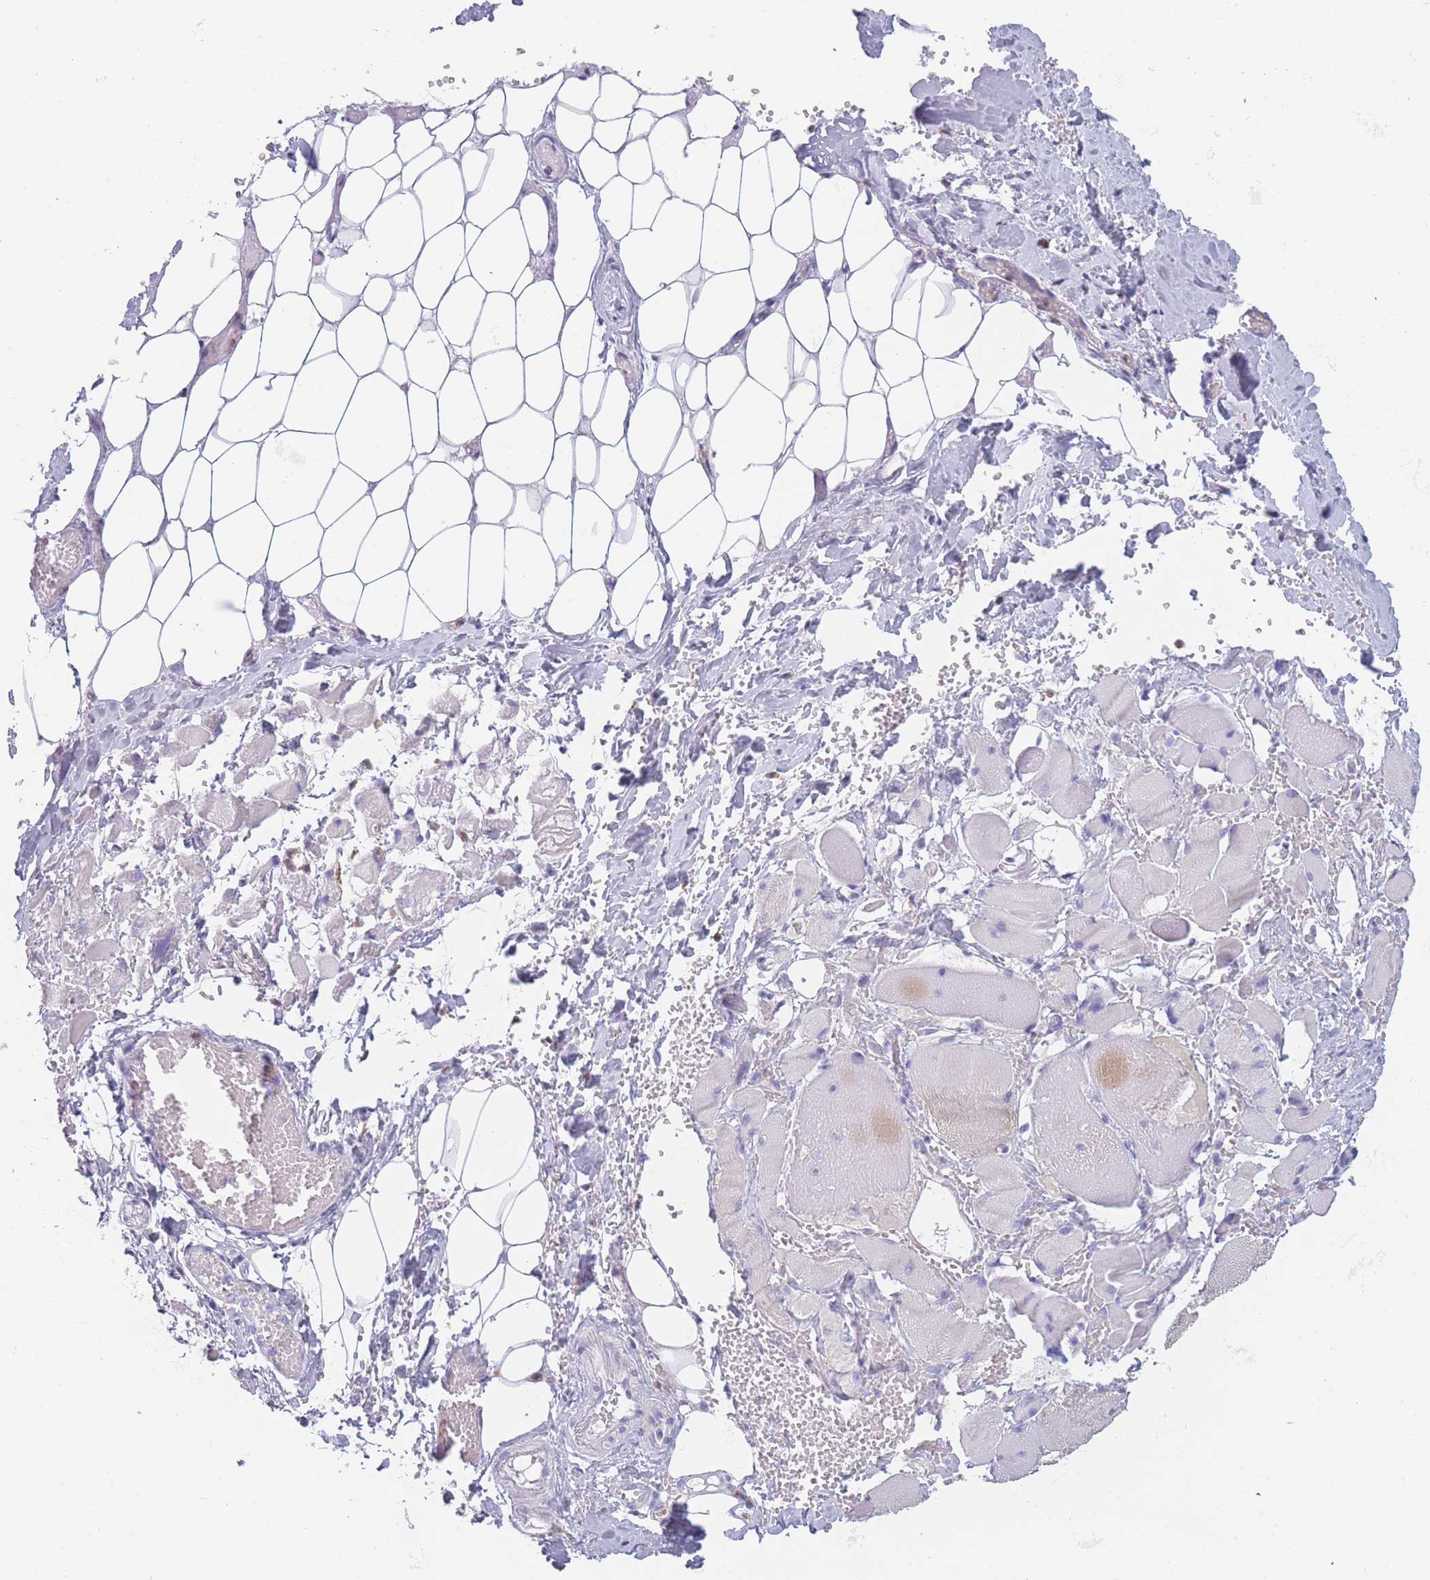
{"staining": {"intensity": "negative", "quantity": "none", "location": "none"}, "tissue": "skeletal muscle", "cell_type": "Myocytes", "image_type": "normal", "snomed": [{"axis": "morphology", "description": "Normal tissue, NOS"}, {"axis": "morphology", "description": "Basal cell carcinoma"}, {"axis": "topography", "description": "Skeletal muscle"}], "caption": "The photomicrograph exhibits no significant positivity in myocytes of skeletal muscle.", "gene": "ZNF627", "patient": {"sex": "female", "age": 64}}